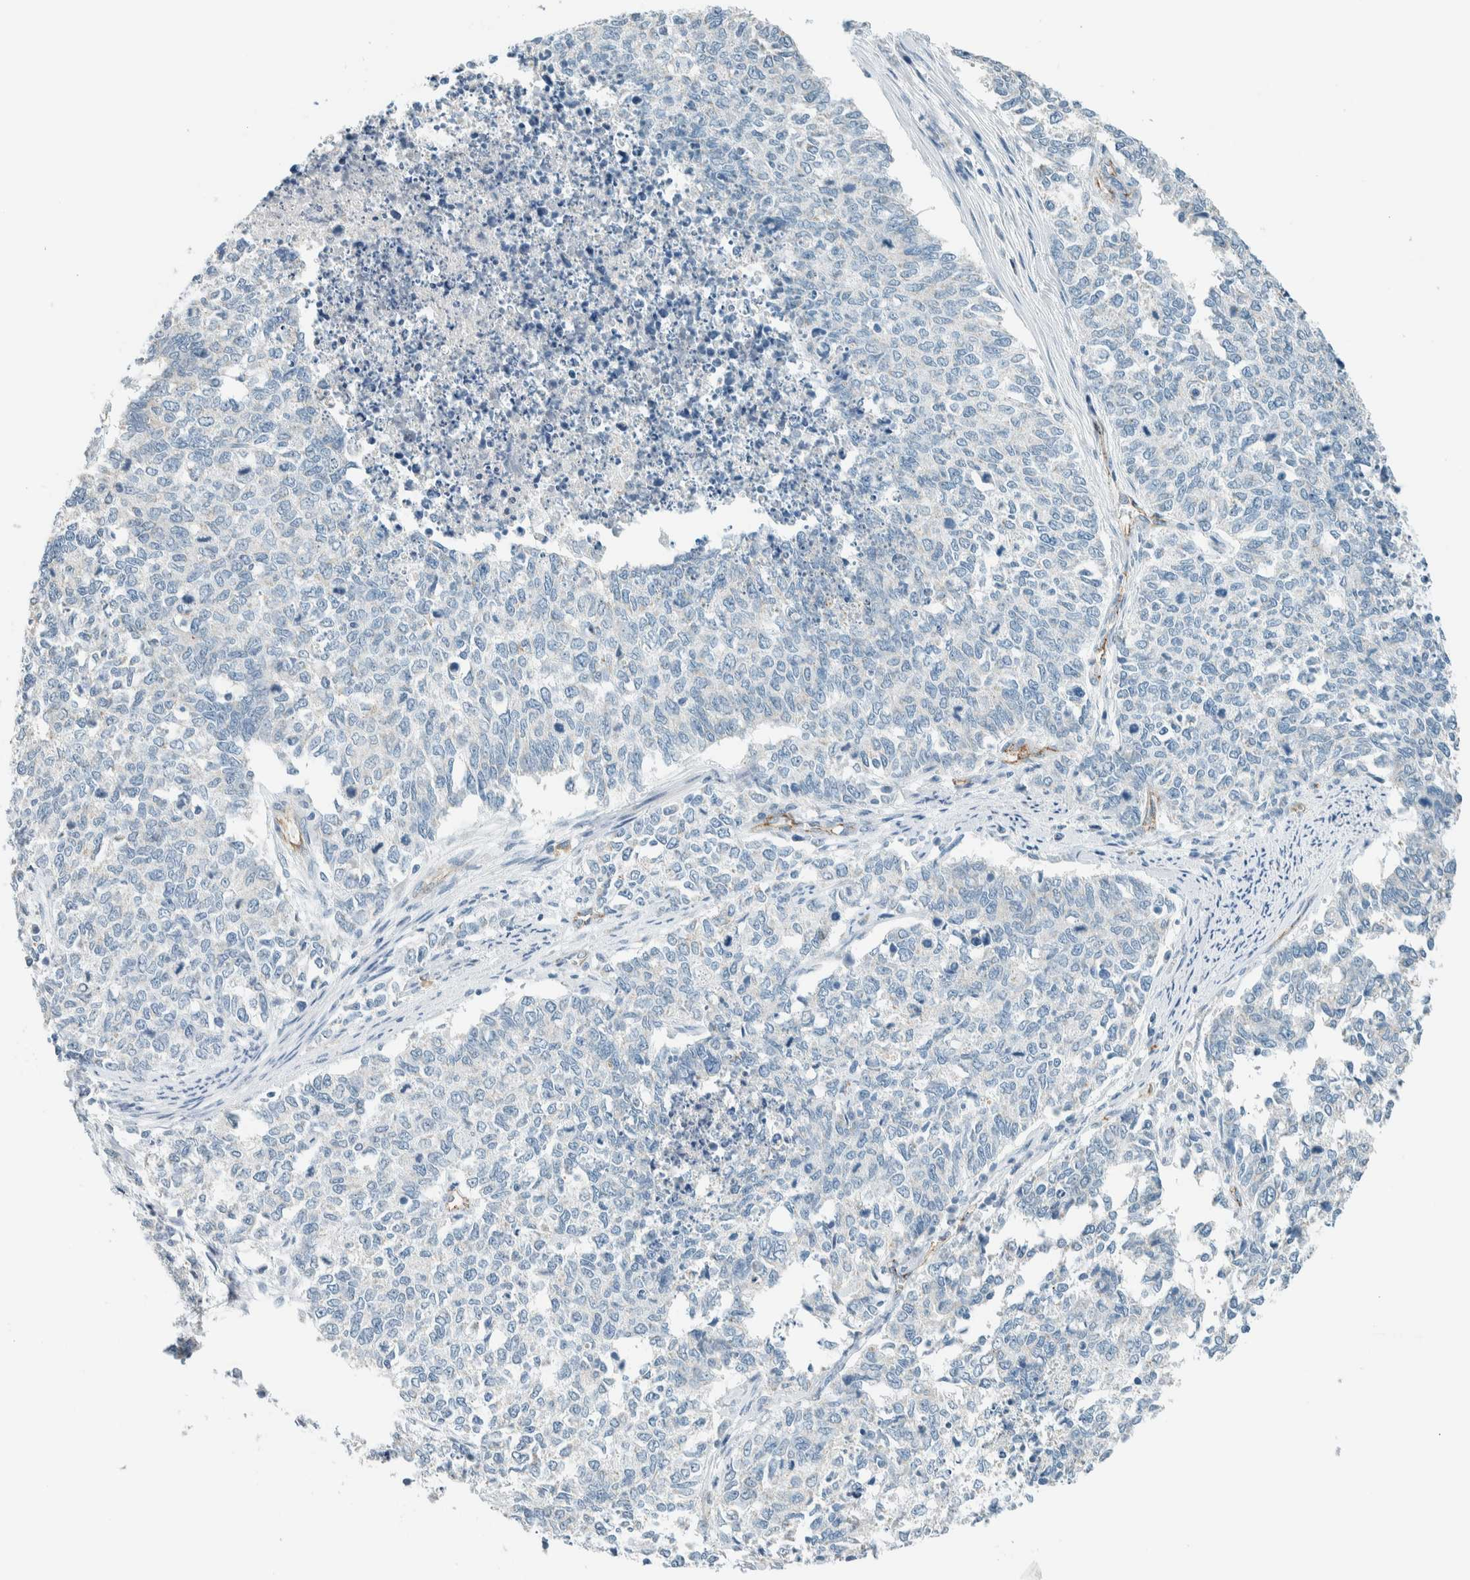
{"staining": {"intensity": "negative", "quantity": "none", "location": "none"}, "tissue": "cervical cancer", "cell_type": "Tumor cells", "image_type": "cancer", "snomed": [{"axis": "morphology", "description": "Squamous cell carcinoma, NOS"}, {"axis": "topography", "description": "Cervix"}], "caption": "DAB immunohistochemical staining of cervical cancer shows no significant expression in tumor cells.", "gene": "SLFN12", "patient": {"sex": "female", "age": 63}}